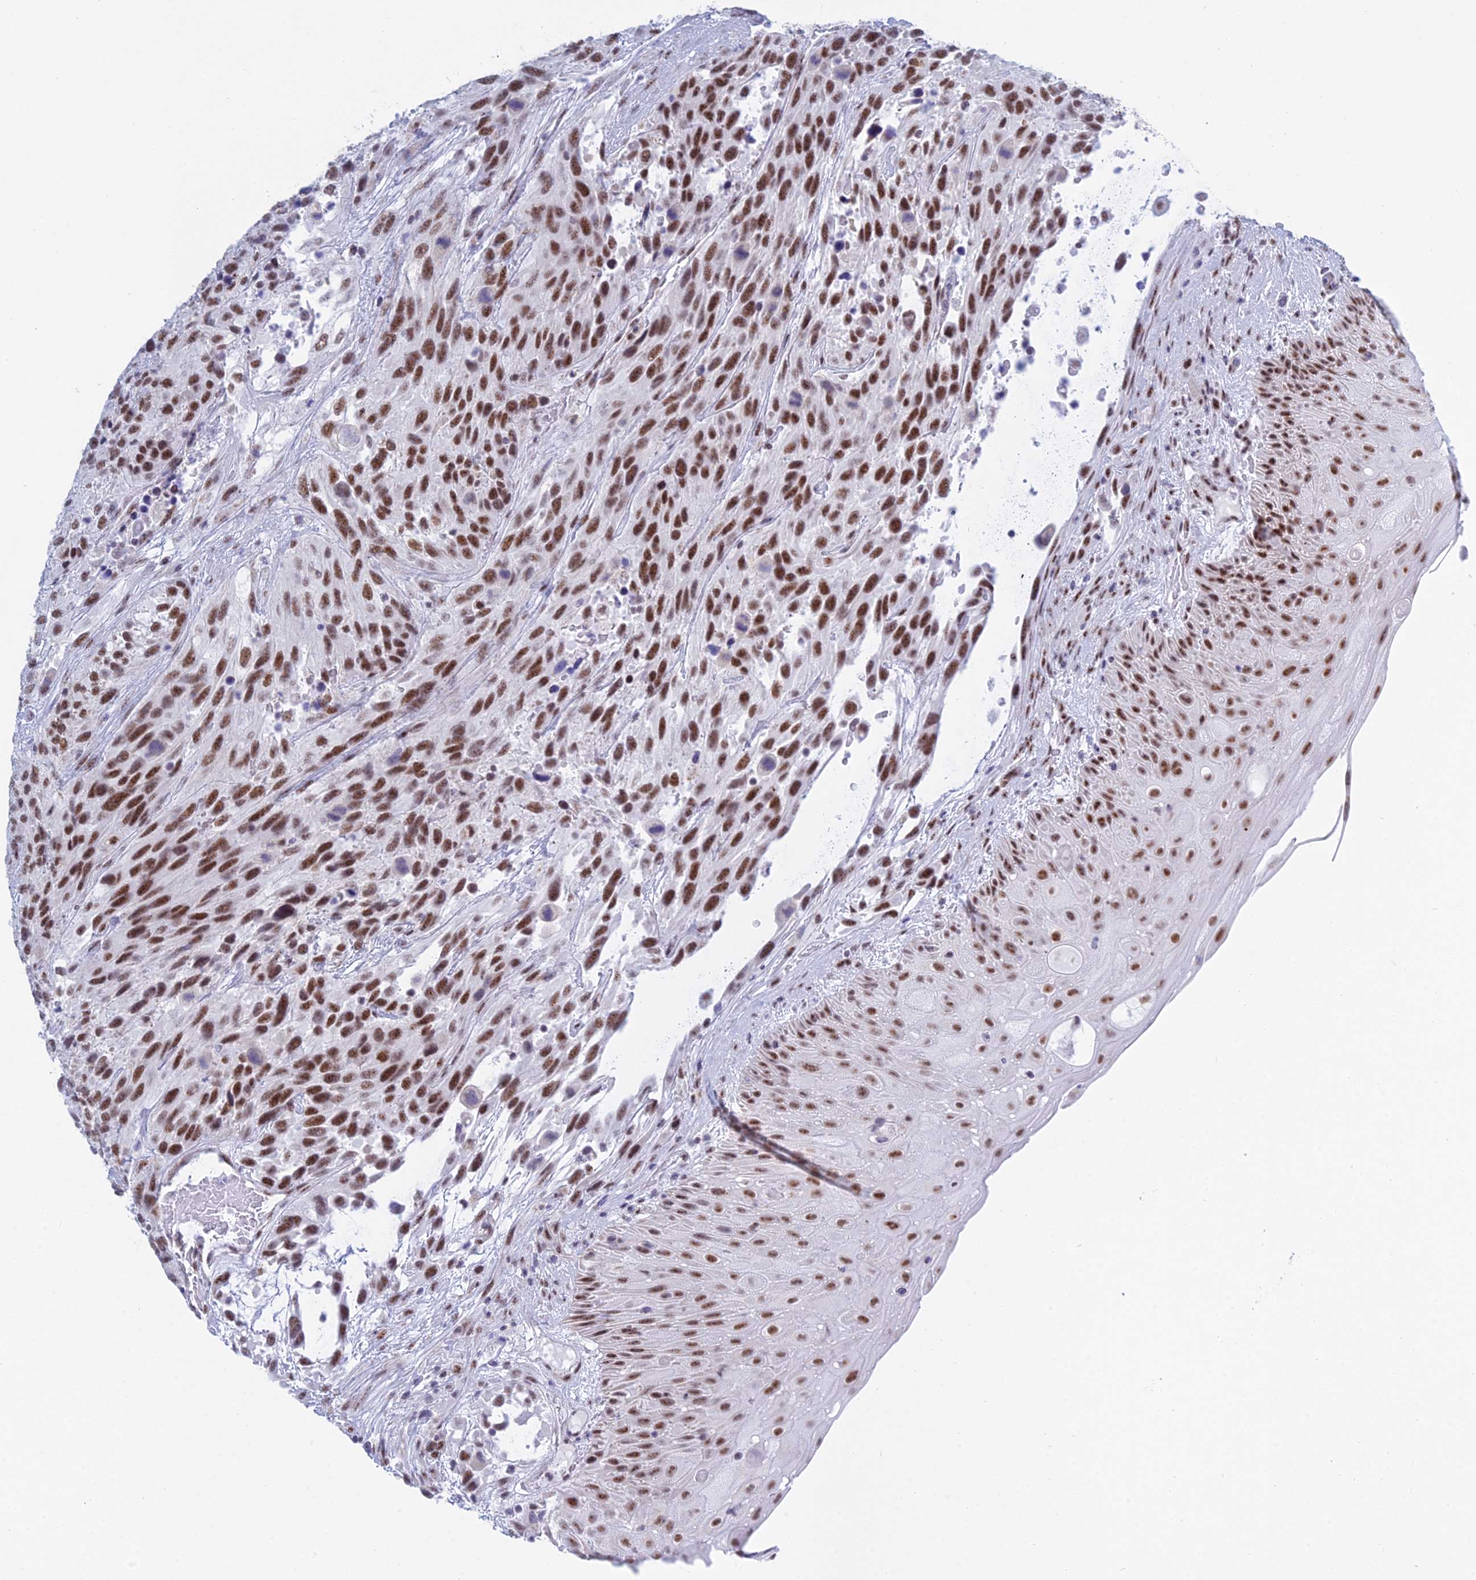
{"staining": {"intensity": "strong", "quantity": ">75%", "location": "nuclear"}, "tissue": "urothelial cancer", "cell_type": "Tumor cells", "image_type": "cancer", "snomed": [{"axis": "morphology", "description": "Urothelial carcinoma, High grade"}, {"axis": "topography", "description": "Urinary bladder"}], "caption": "IHC histopathology image of urothelial cancer stained for a protein (brown), which reveals high levels of strong nuclear positivity in about >75% of tumor cells.", "gene": "KLF14", "patient": {"sex": "female", "age": 70}}